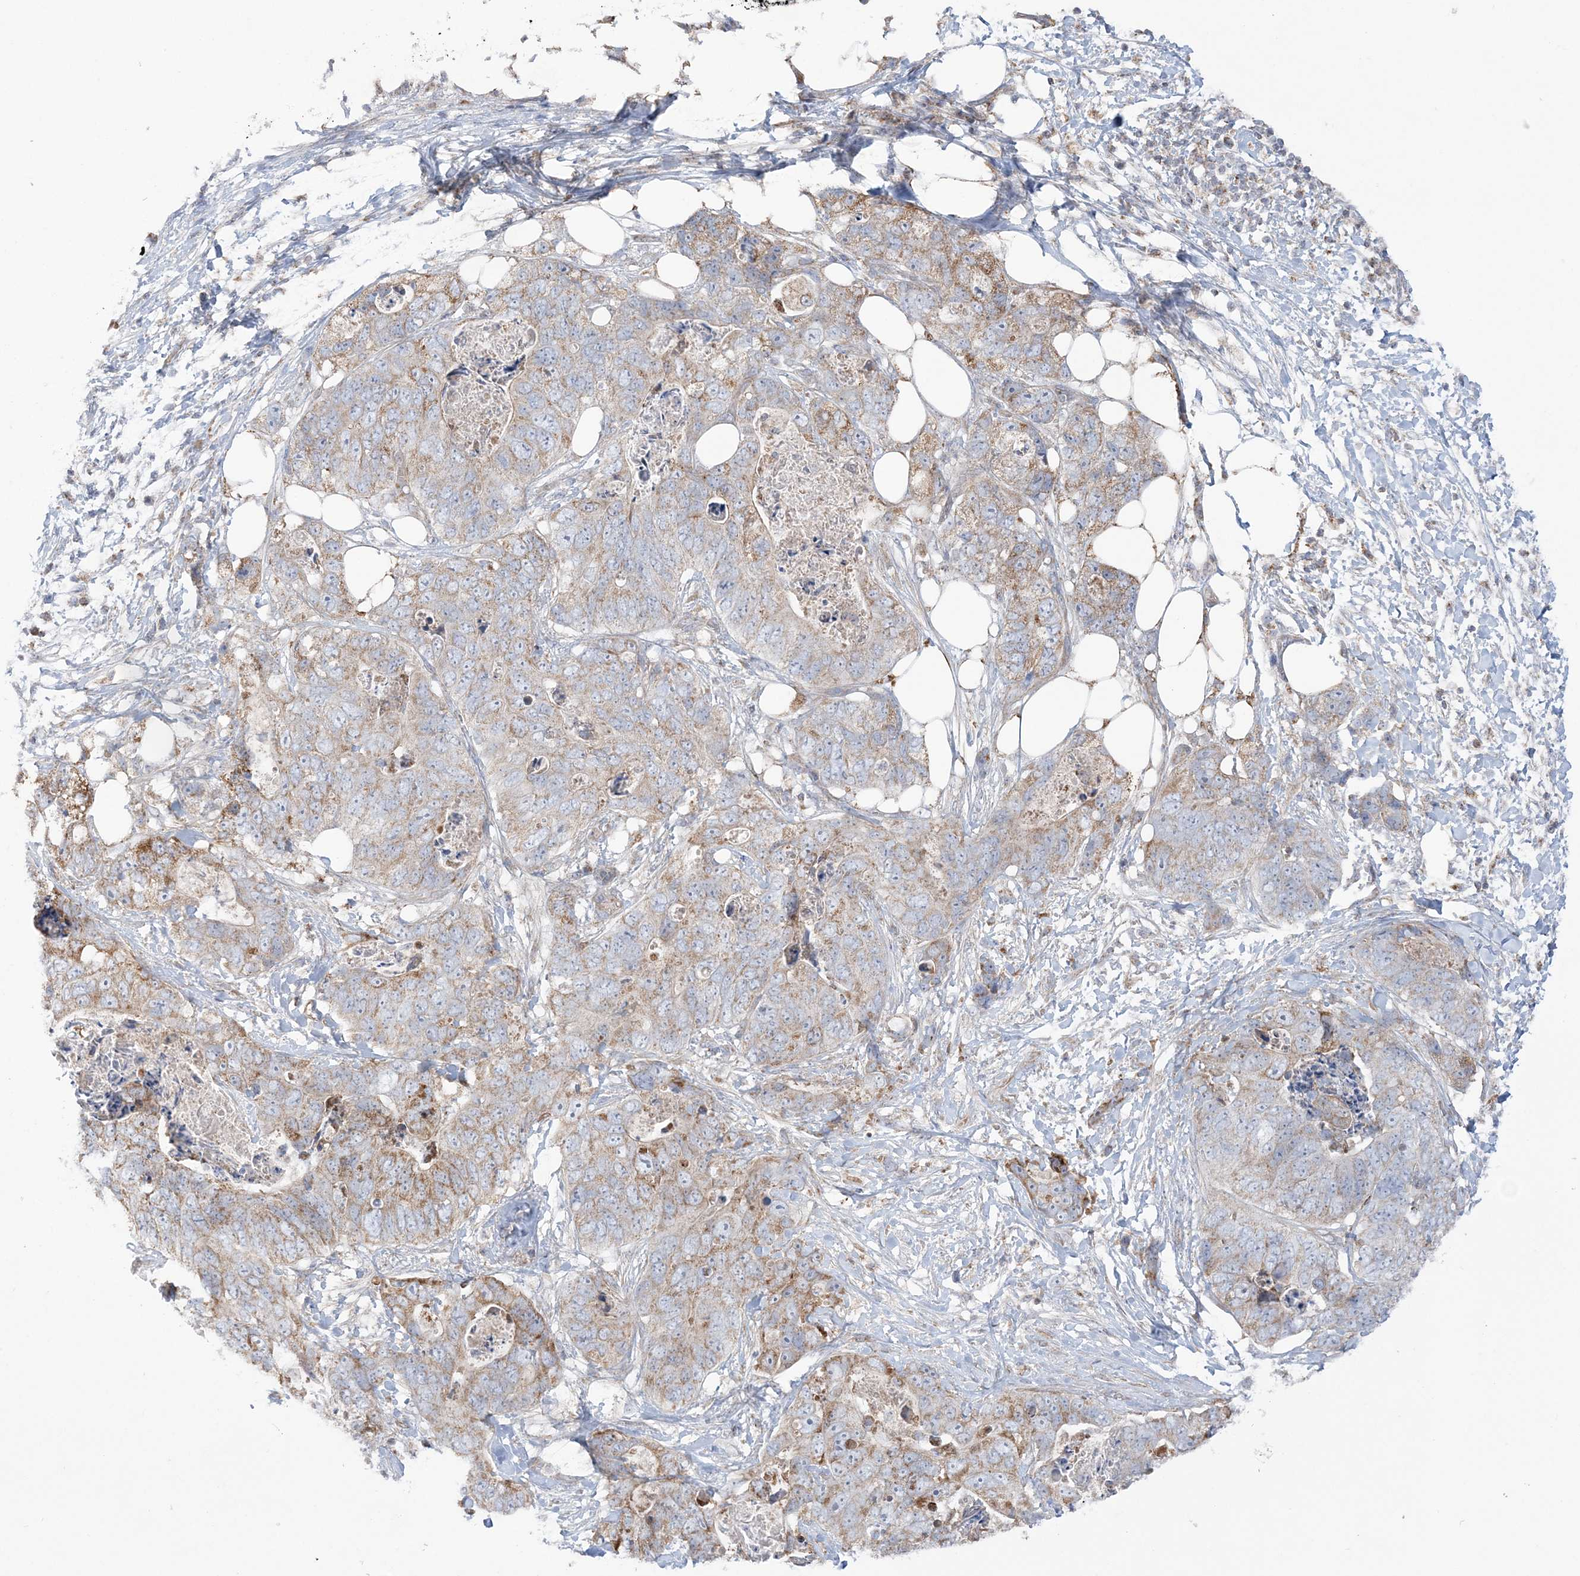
{"staining": {"intensity": "moderate", "quantity": "25%-75%", "location": "cytoplasmic/membranous"}, "tissue": "stomach cancer", "cell_type": "Tumor cells", "image_type": "cancer", "snomed": [{"axis": "morphology", "description": "Adenocarcinoma, NOS"}, {"axis": "topography", "description": "Stomach"}], "caption": "A brown stain highlights moderate cytoplasmic/membranous positivity of a protein in human stomach adenocarcinoma tumor cells. (DAB (3,3'-diaminobenzidine) IHC, brown staining for protein, blue staining for nuclei).", "gene": "SCLT1", "patient": {"sex": "female", "age": 89}}